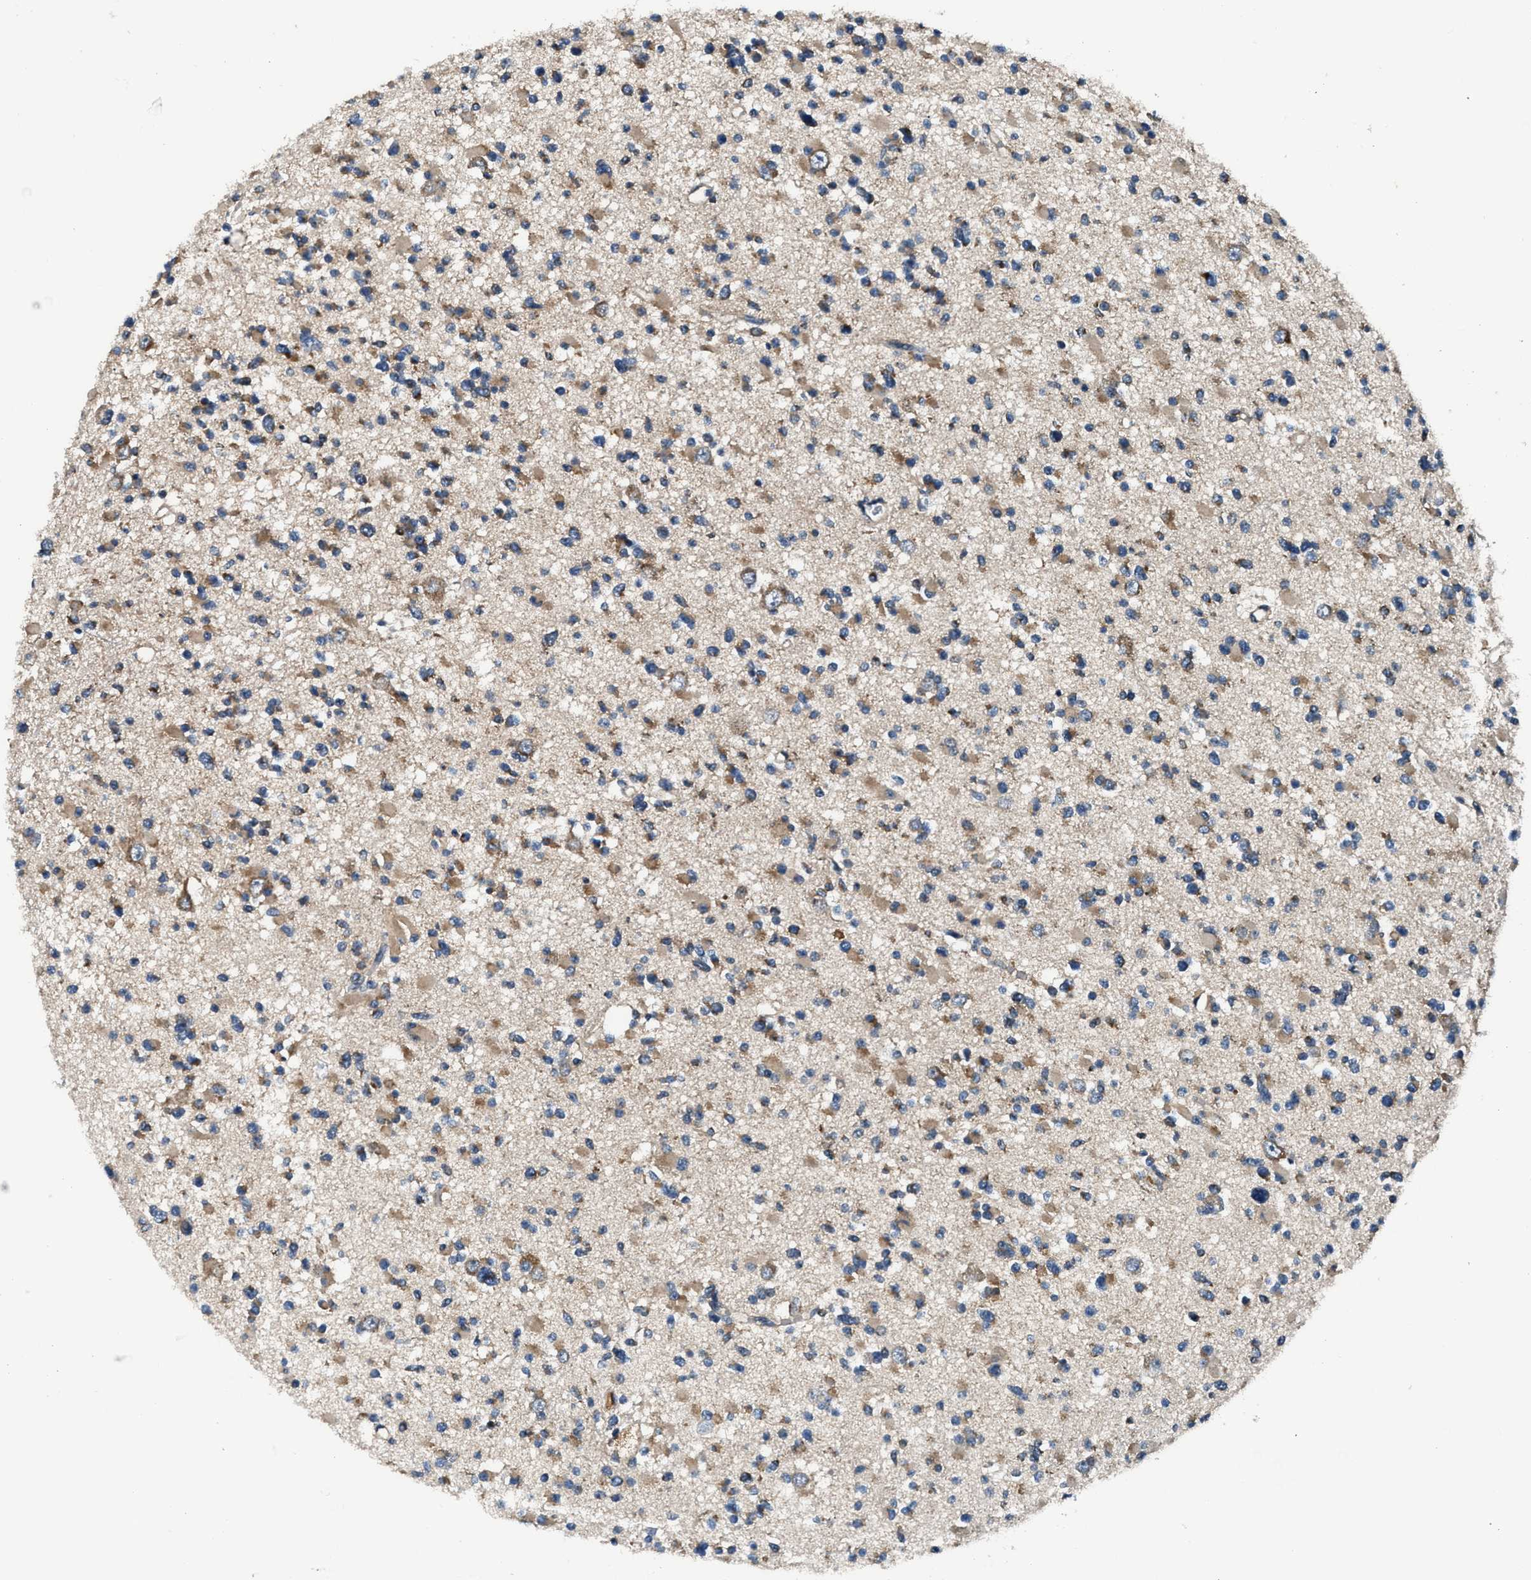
{"staining": {"intensity": "moderate", "quantity": ">75%", "location": "cytoplasmic/membranous"}, "tissue": "glioma", "cell_type": "Tumor cells", "image_type": "cancer", "snomed": [{"axis": "morphology", "description": "Glioma, malignant, Low grade"}, {"axis": "topography", "description": "Brain"}], "caption": "About >75% of tumor cells in human glioma display moderate cytoplasmic/membranous protein expression as visualized by brown immunohistochemical staining.", "gene": "IMMT", "patient": {"sex": "female", "age": 22}}